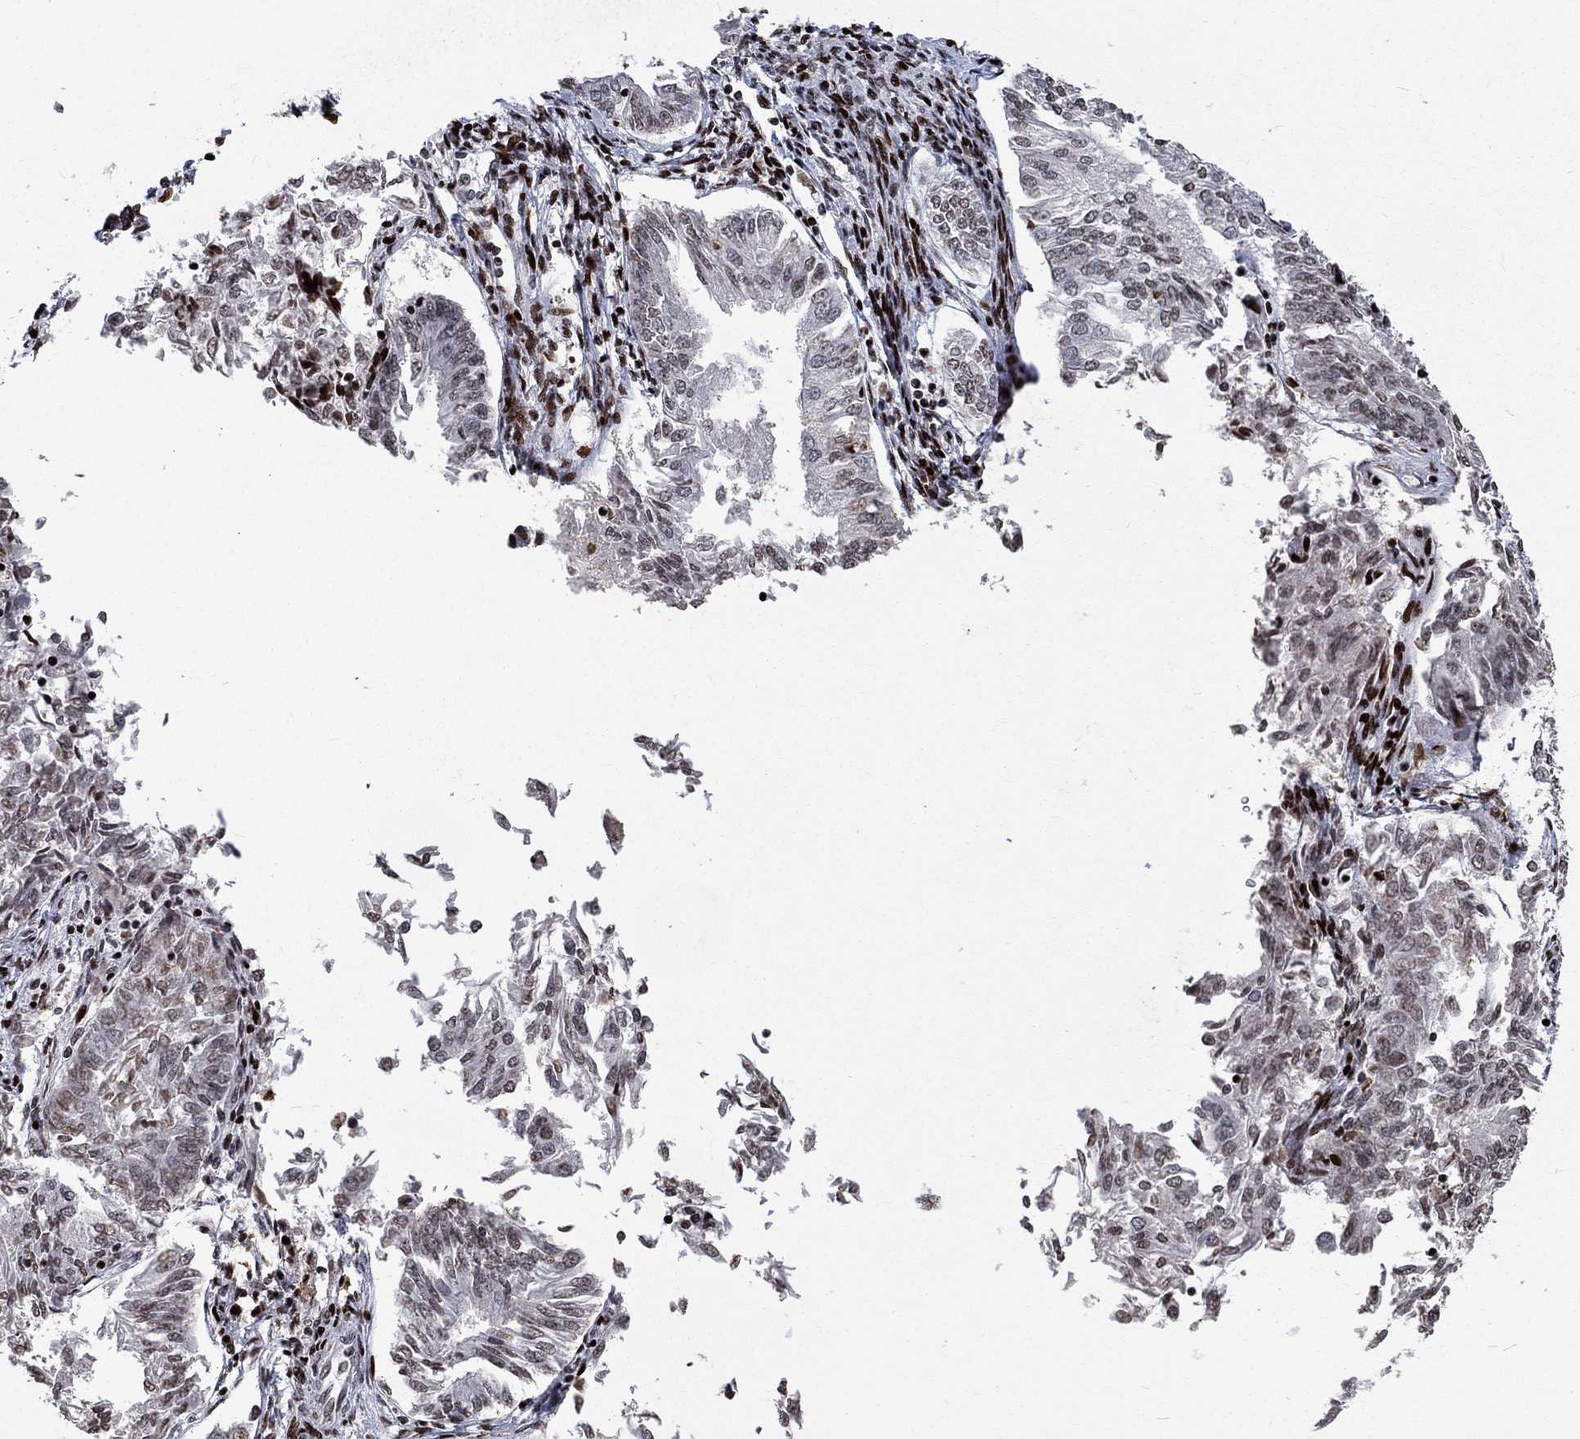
{"staining": {"intensity": "moderate", "quantity": "<25%", "location": "nuclear"}, "tissue": "endometrial cancer", "cell_type": "Tumor cells", "image_type": "cancer", "snomed": [{"axis": "morphology", "description": "Adenocarcinoma, NOS"}, {"axis": "topography", "description": "Endometrium"}], "caption": "Immunohistochemistry photomicrograph of endometrial adenocarcinoma stained for a protein (brown), which exhibits low levels of moderate nuclear staining in approximately <25% of tumor cells.", "gene": "SRSF3", "patient": {"sex": "female", "age": 58}}